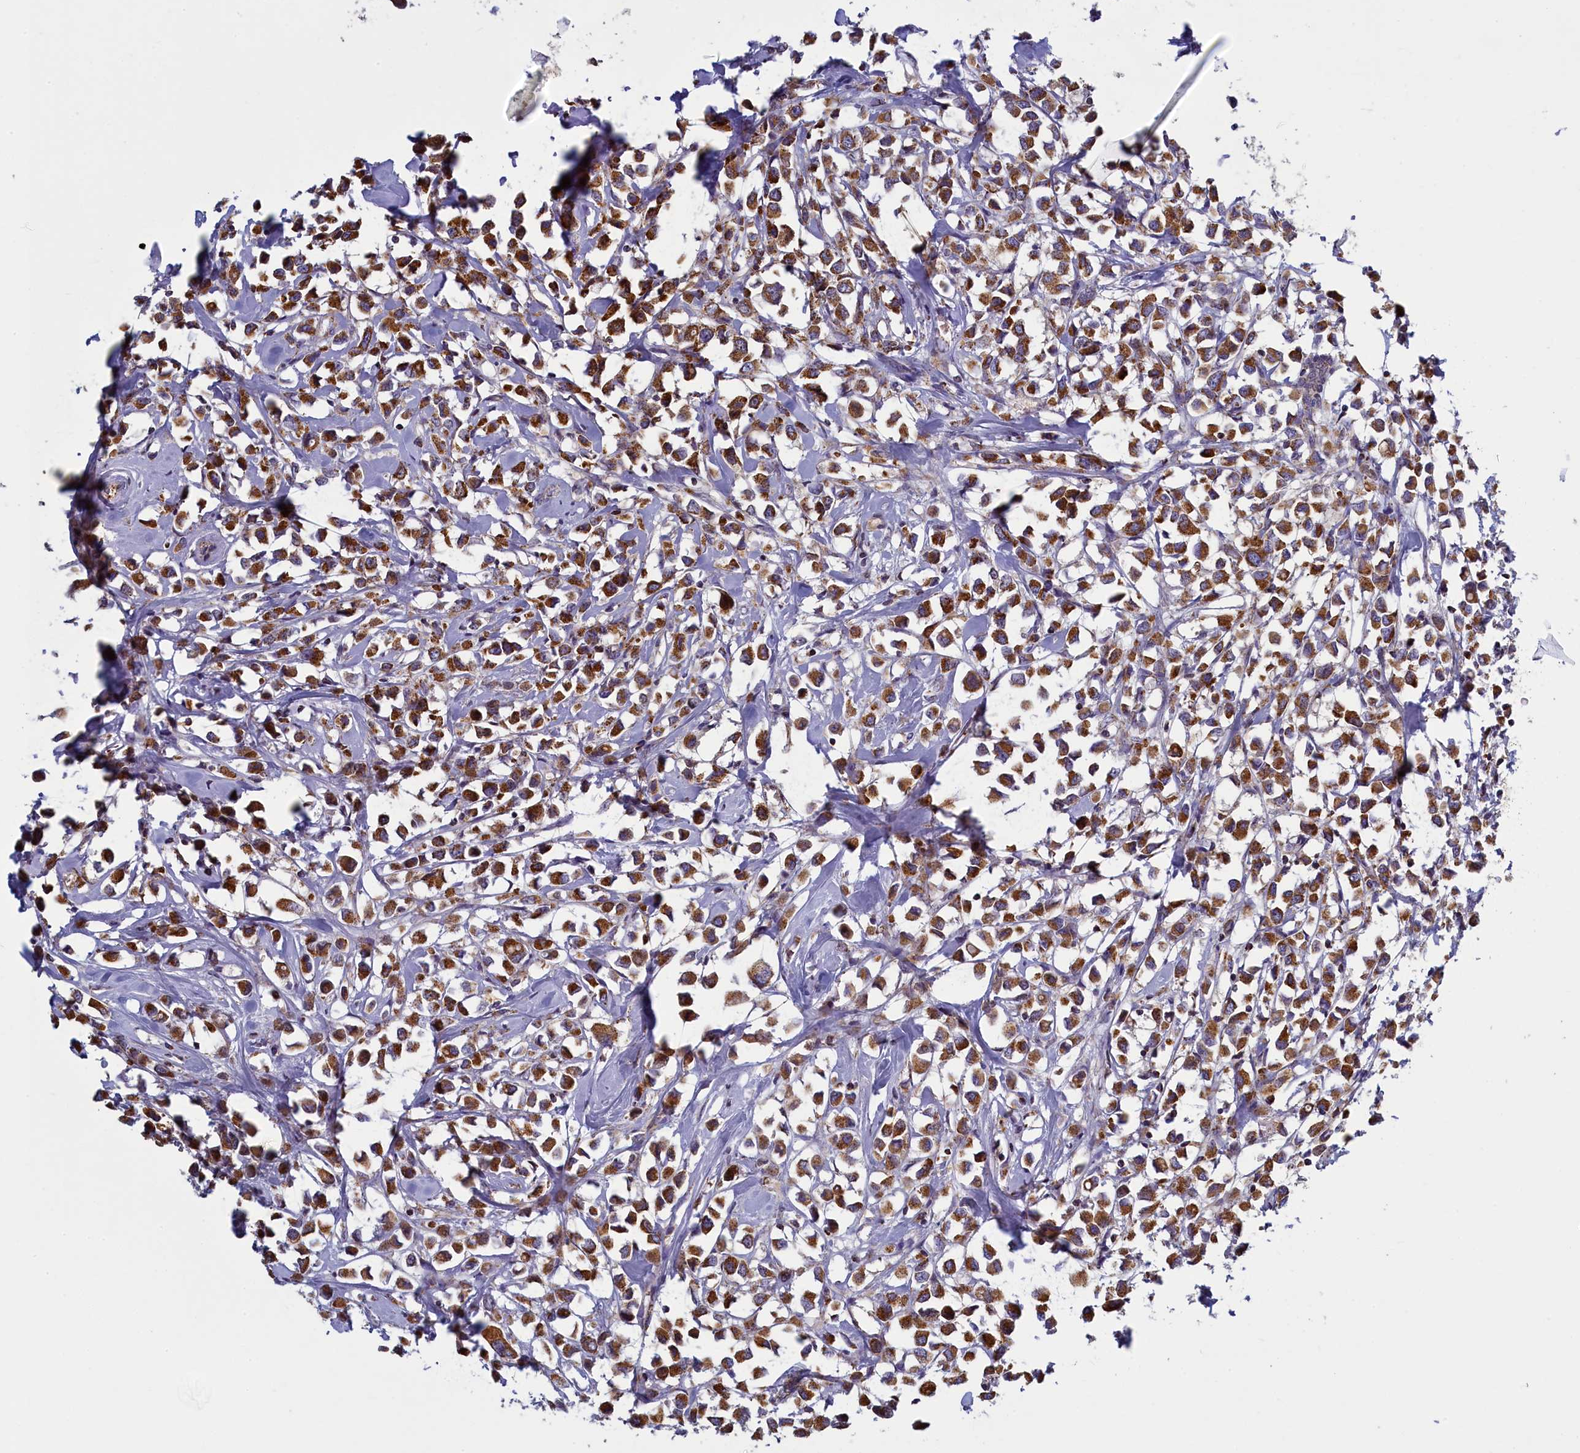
{"staining": {"intensity": "strong", "quantity": ">75%", "location": "cytoplasmic/membranous"}, "tissue": "breast cancer", "cell_type": "Tumor cells", "image_type": "cancer", "snomed": [{"axis": "morphology", "description": "Duct carcinoma"}, {"axis": "topography", "description": "Breast"}], "caption": "Immunohistochemical staining of breast invasive ductal carcinoma reveals high levels of strong cytoplasmic/membranous protein expression in about >75% of tumor cells. (IHC, brightfield microscopy, high magnification).", "gene": "IFT122", "patient": {"sex": "female", "age": 61}}